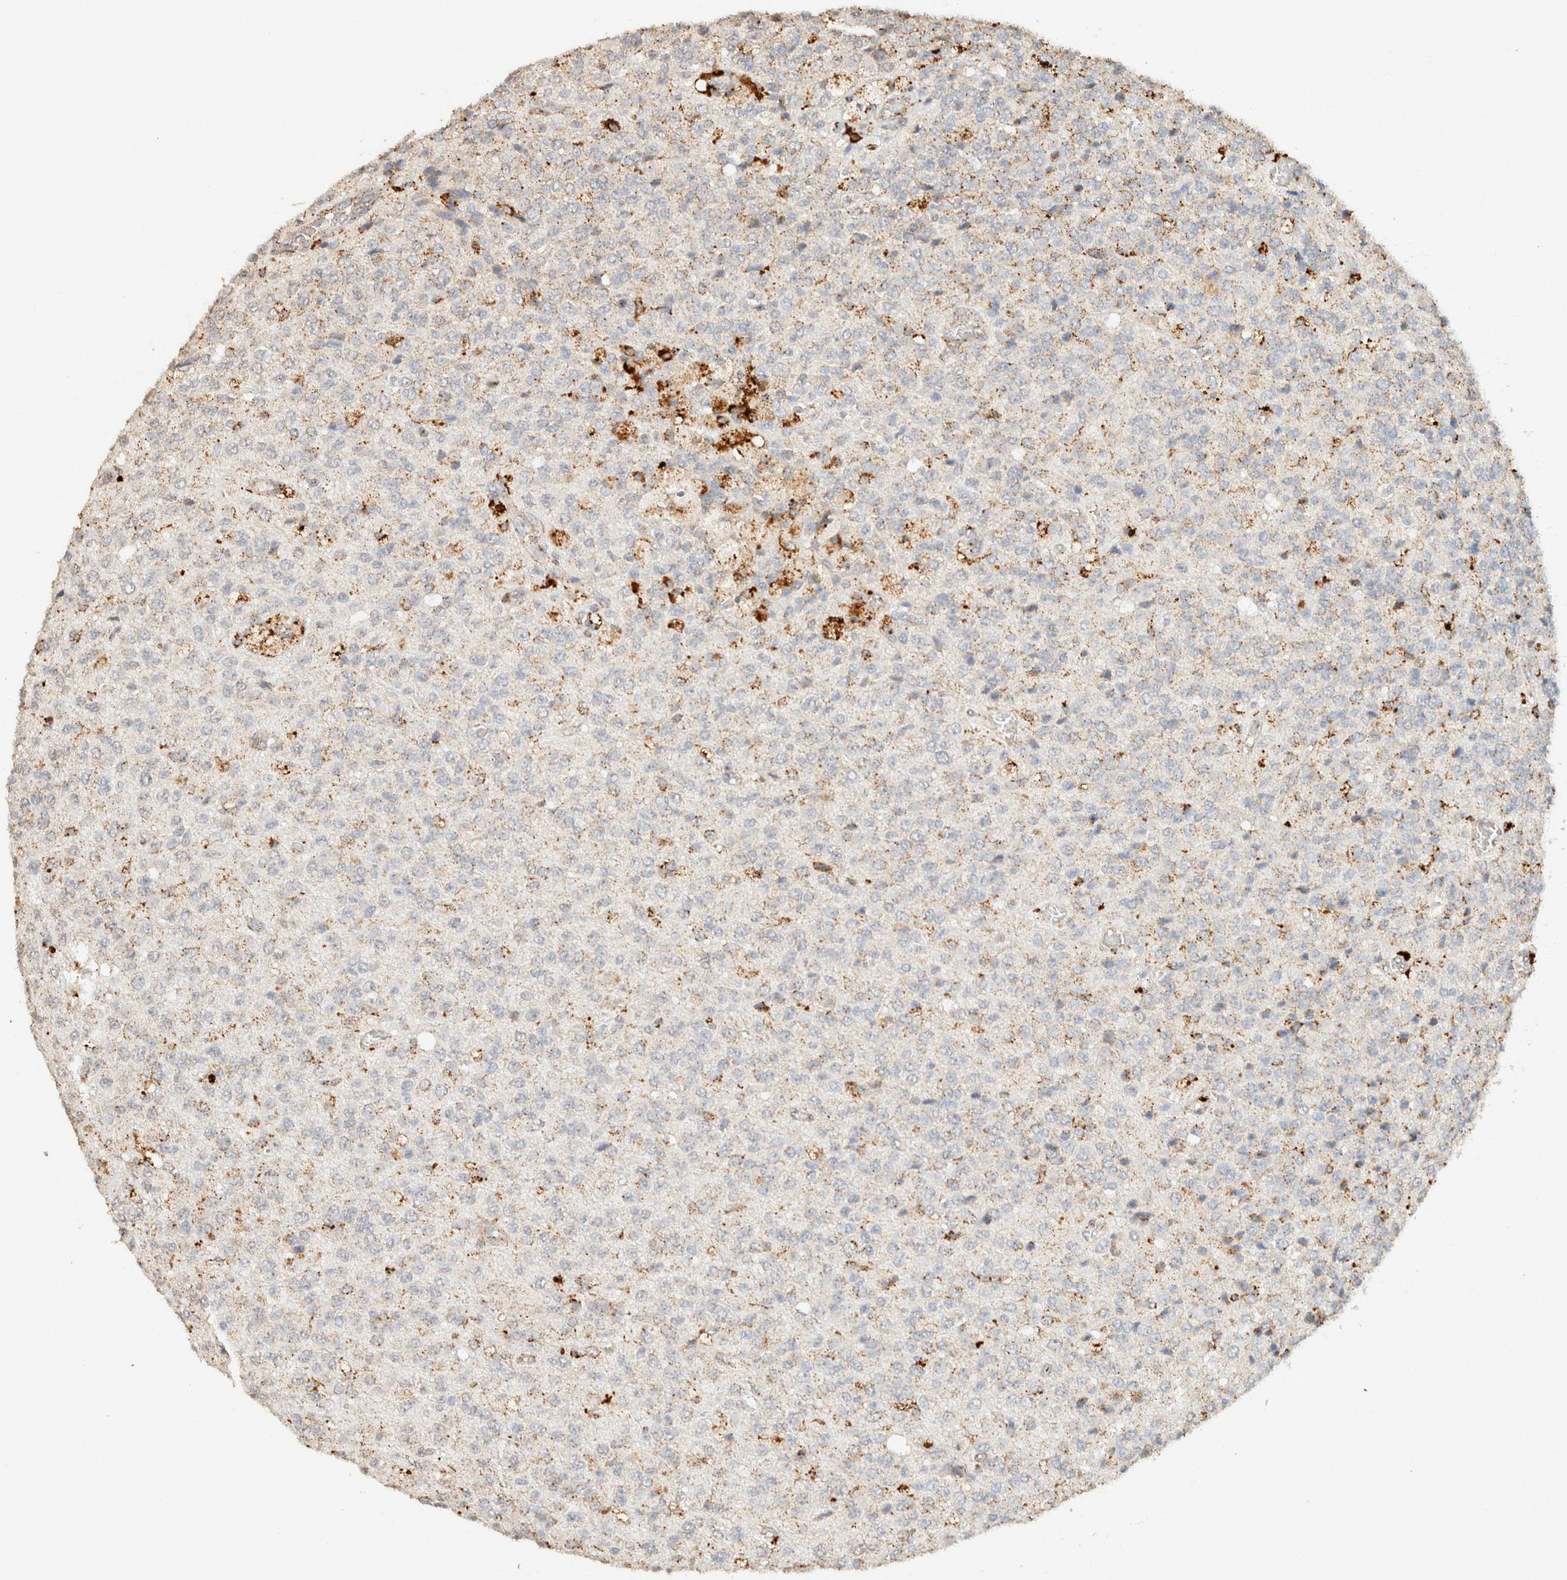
{"staining": {"intensity": "weak", "quantity": "25%-75%", "location": "cytoplasmic/membranous"}, "tissue": "glioma", "cell_type": "Tumor cells", "image_type": "cancer", "snomed": [{"axis": "morphology", "description": "Glioma, malignant, High grade"}, {"axis": "topography", "description": "pancreas cauda"}], "caption": "Malignant glioma (high-grade) was stained to show a protein in brown. There is low levels of weak cytoplasmic/membranous positivity in about 25%-75% of tumor cells. Nuclei are stained in blue.", "gene": "CTSC", "patient": {"sex": "male", "age": 60}}